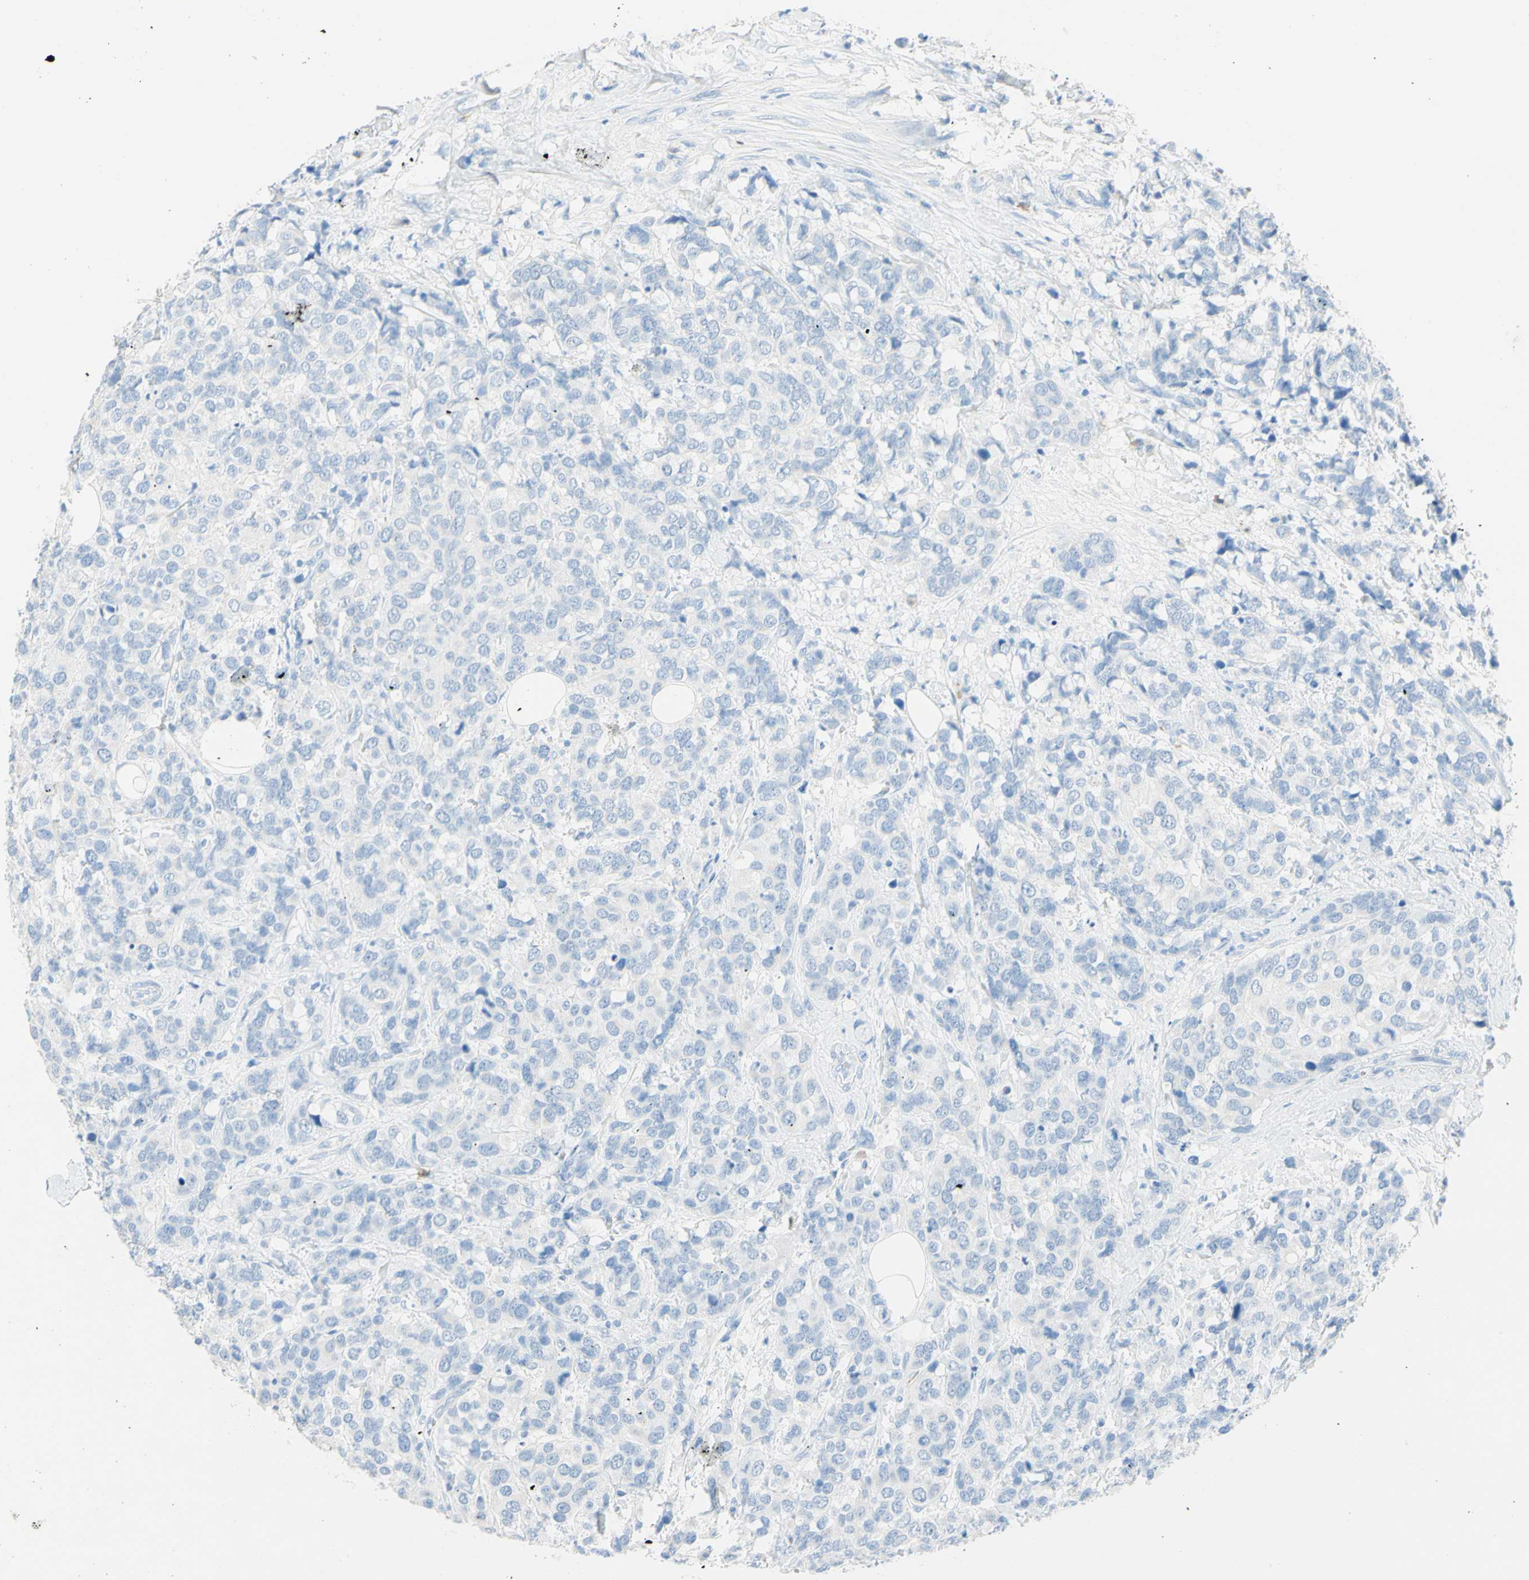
{"staining": {"intensity": "negative", "quantity": "none", "location": "none"}, "tissue": "breast cancer", "cell_type": "Tumor cells", "image_type": "cancer", "snomed": [{"axis": "morphology", "description": "Lobular carcinoma"}, {"axis": "topography", "description": "Breast"}], "caption": "Immunohistochemical staining of human breast cancer (lobular carcinoma) demonstrates no significant positivity in tumor cells.", "gene": "IL6ST", "patient": {"sex": "female", "age": 59}}